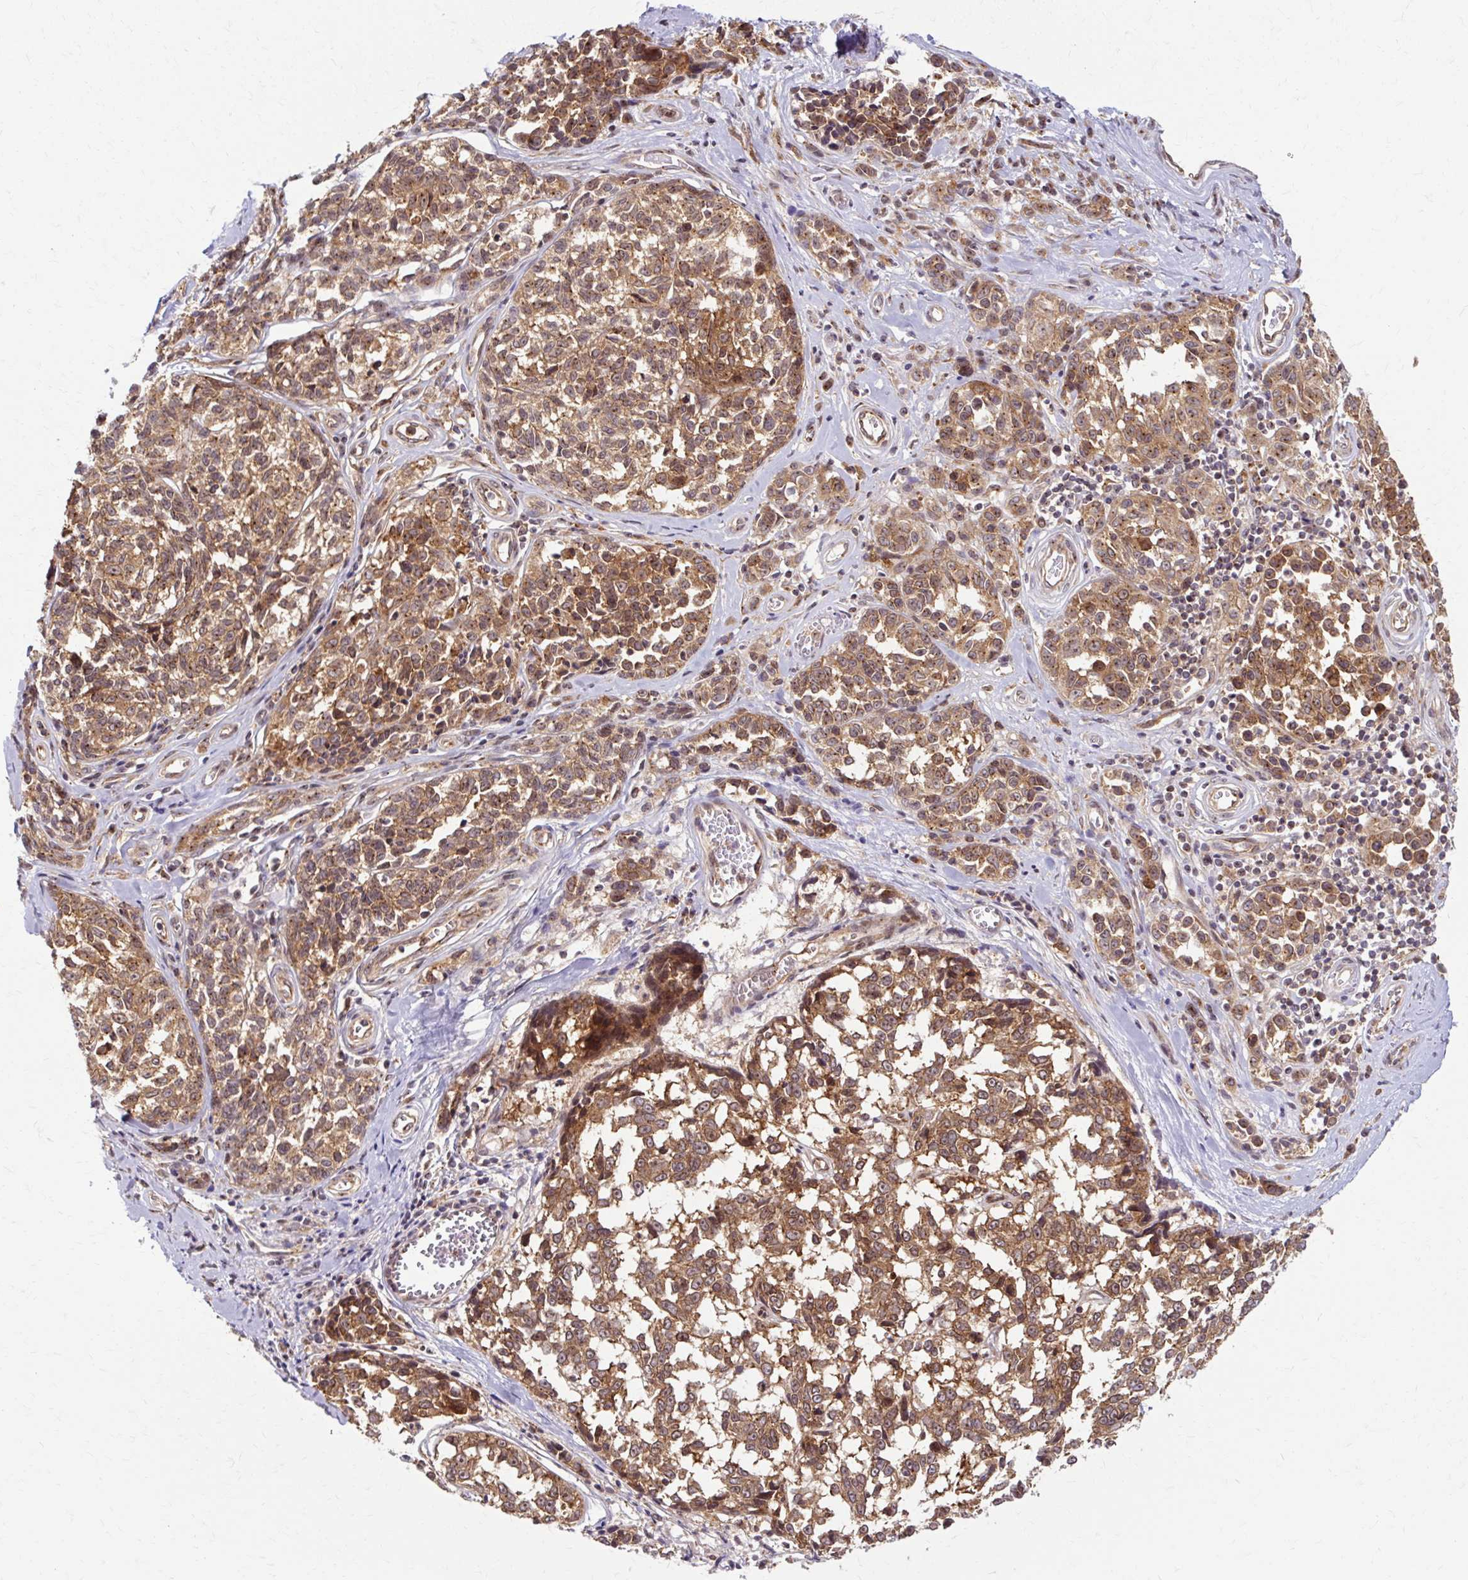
{"staining": {"intensity": "moderate", "quantity": ">75%", "location": "cytoplasmic/membranous"}, "tissue": "melanoma", "cell_type": "Tumor cells", "image_type": "cancer", "snomed": [{"axis": "morphology", "description": "Malignant melanoma, NOS"}, {"axis": "topography", "description": "Skin"}], "caption": "Immunohistochemical staining of human melanoma displays medium levels of moderate cytoplasmic/membranous staining in approximately >75% of tumor cells. Using DAB (brown) and hematoxylin (blue) stains, captured at high magnification using brightfield microscopy.", "gene": "MZT2B", "patient": {"sex": "female", "age": 64}}